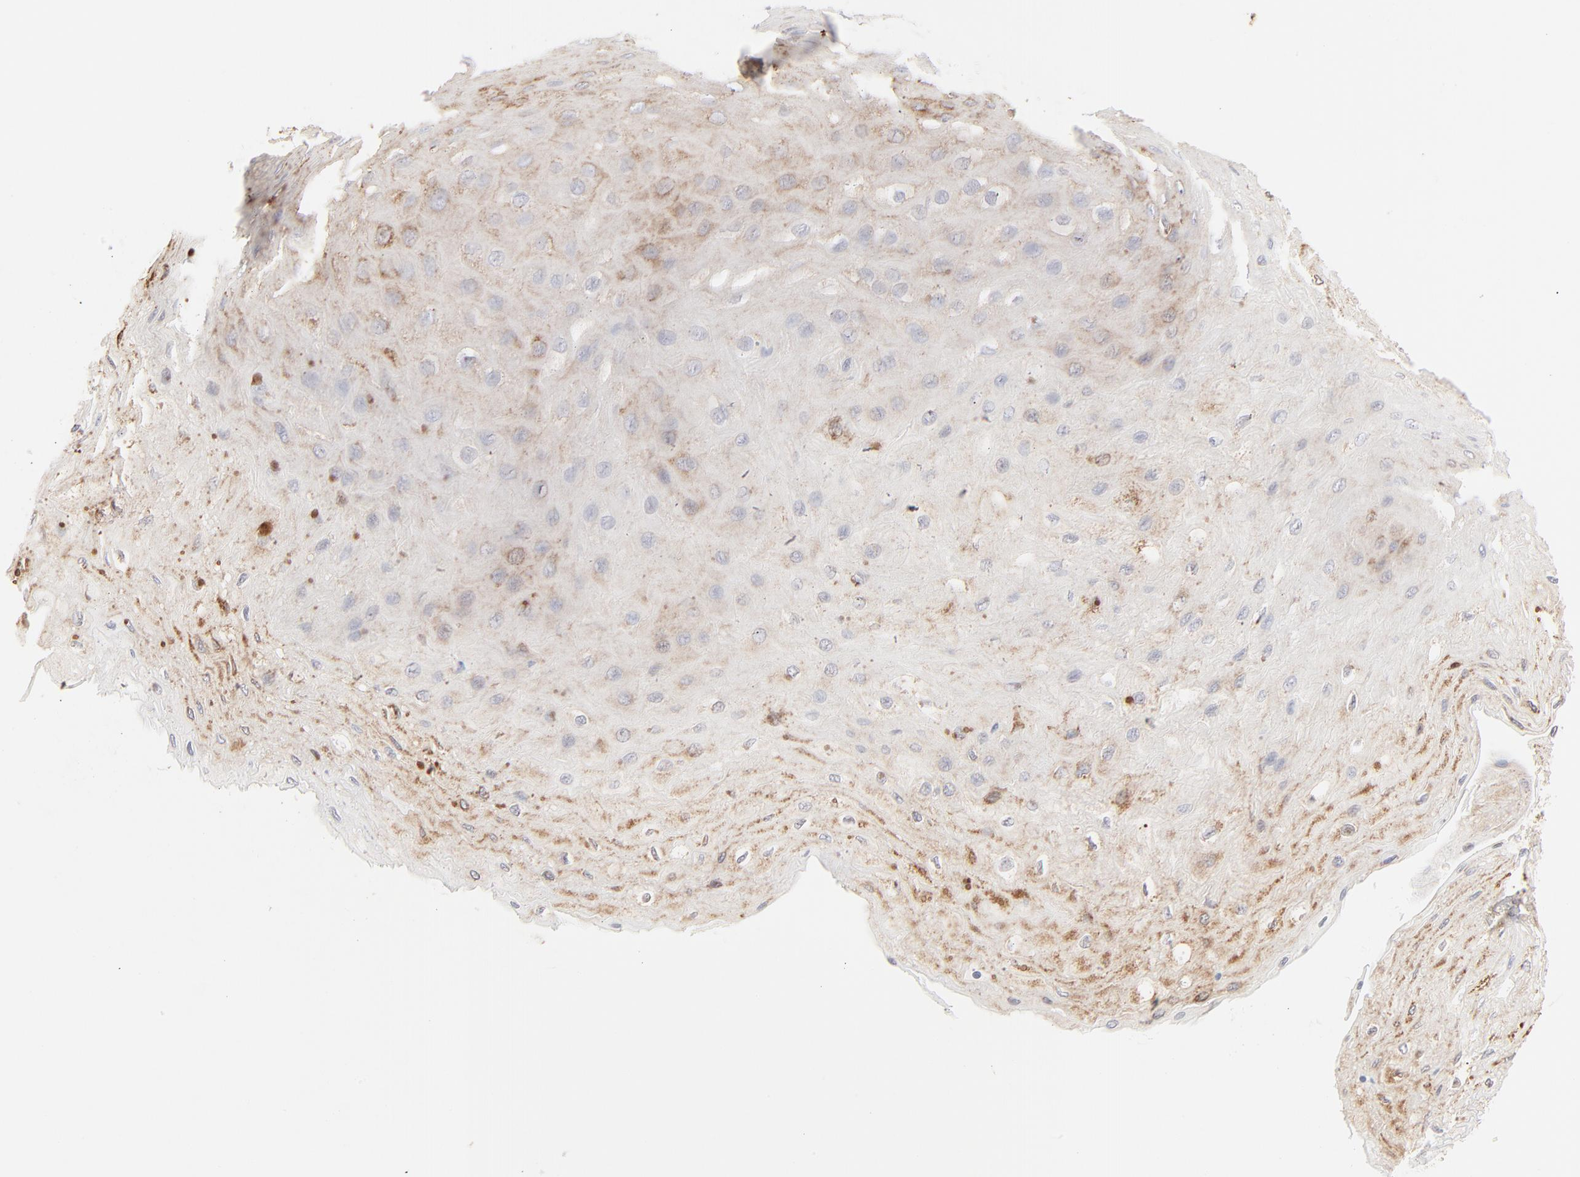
{"staining": {"intensity": "moderate", "quantity": ">75%", "location": "cytoplasmic/membranous"}, "tissue": "esophagus", "cell_type": "Squamous epithelial cells", "image_type": "normal", "snomed": [{"axis": "morphology", "description": "Normal tissue, NOS"}, {"axis": "topography", "description": "Esophagus"}], "caption": "Protein expression analysis of normal esophagus reveals moderate cytoplasmic/membranous expression in approximately >75% of squamous epithelial cells. (brown staining indicates protein expression, while blue staining denotes nuclei).", "gene": "RPS20", "patient": {"sex": "female", "age": 72}}